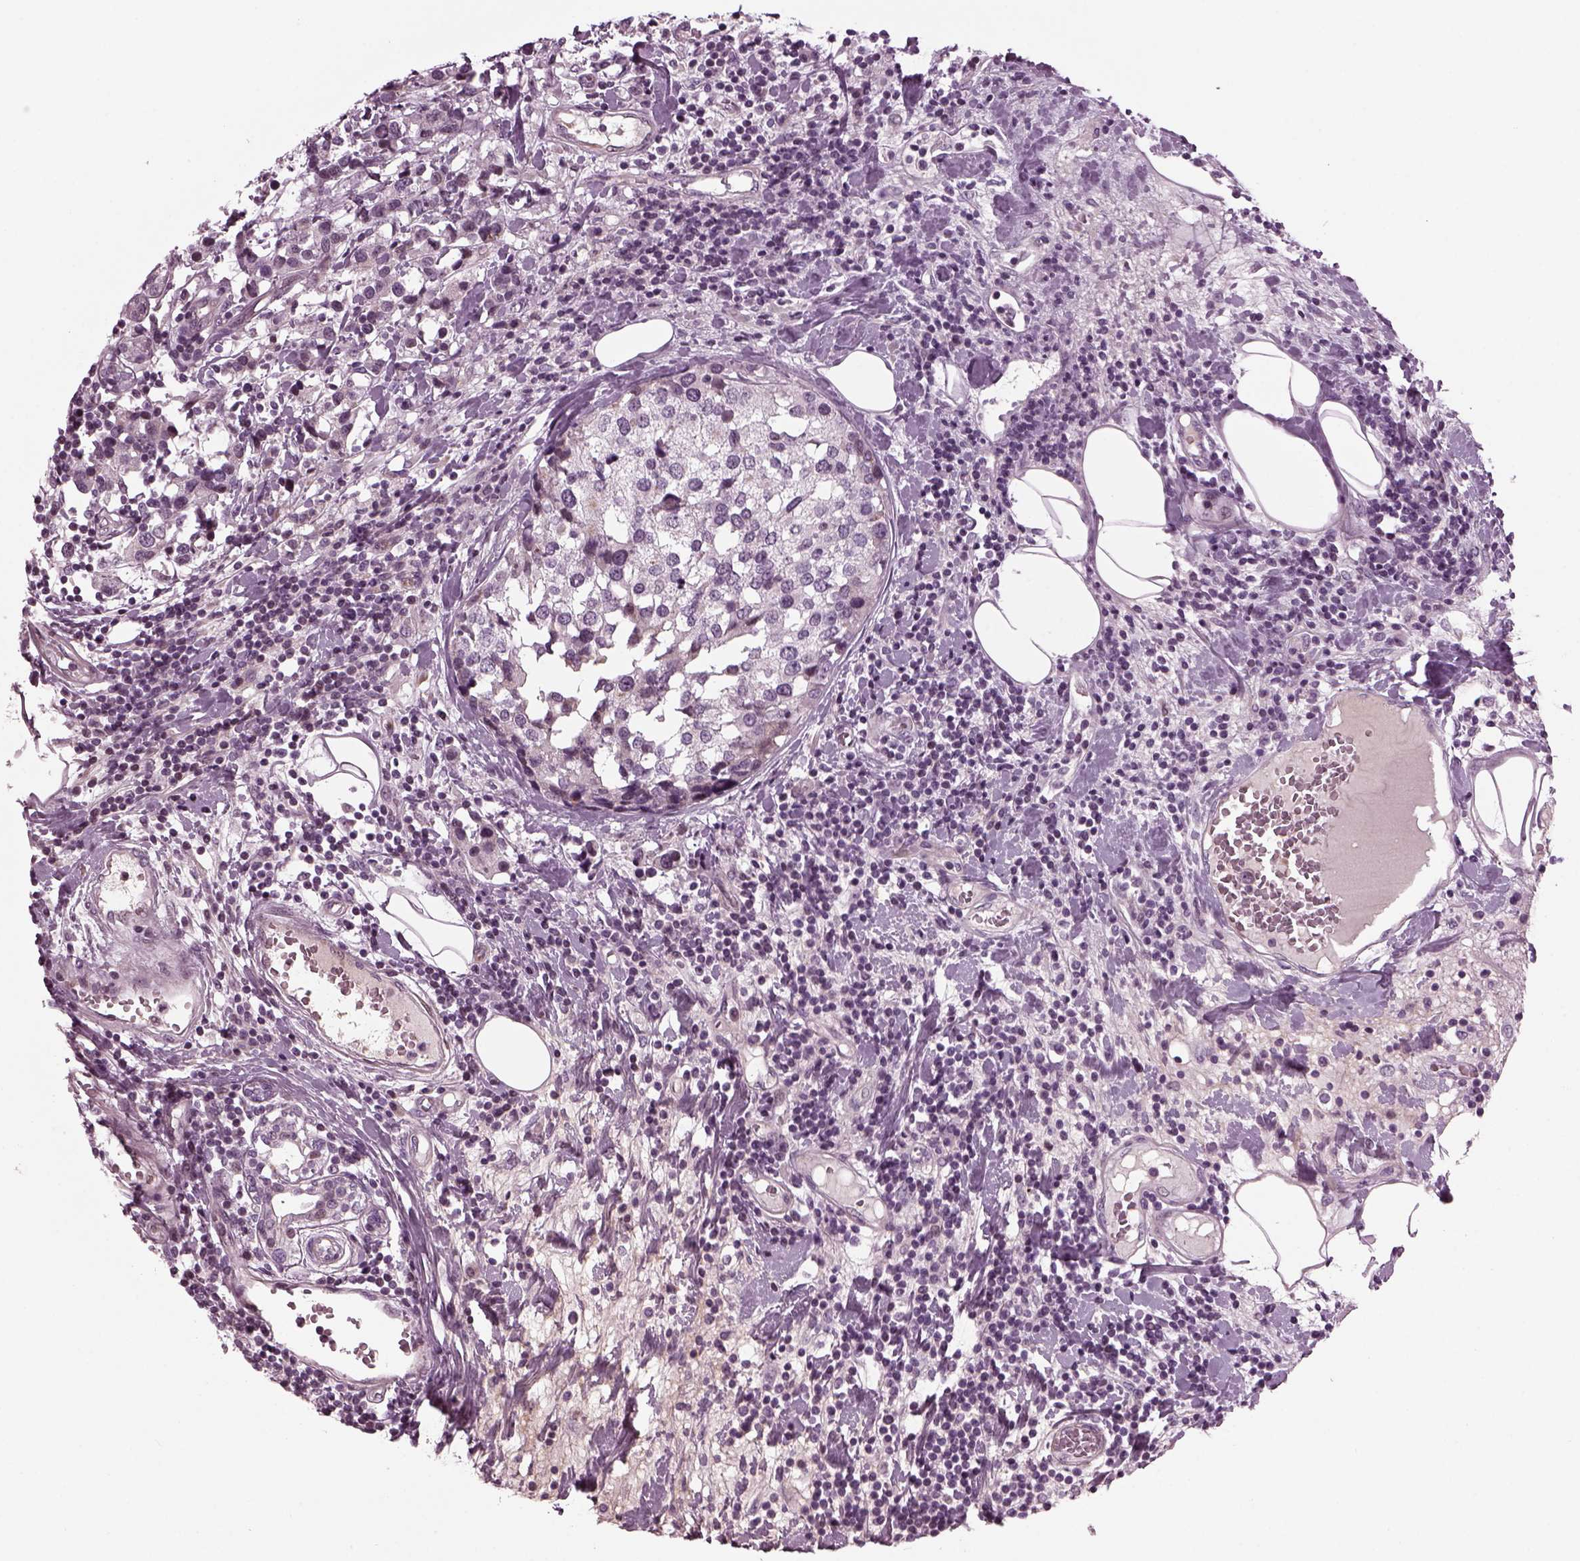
{"staining": {"intensity": "negative", "quantity": "none", "location": "none"}, "tissue": "breast cancer", "cell_type": "Tumor cells", "image_type": "cancer", "snomed": [{"axis": "morphology", "description": "Lobular carcinoma"}, {"axis": "topography", "description": "Breast"}], "caption": "High power microscopy photomicrograph of an immunohistochemistry (IHC) histopathology image of lobular carcinoma (breast), revealing no significant positivity in tumor cells.", "gene": "DPYSL5", "patient": {"sex": "female", "age": 59}}